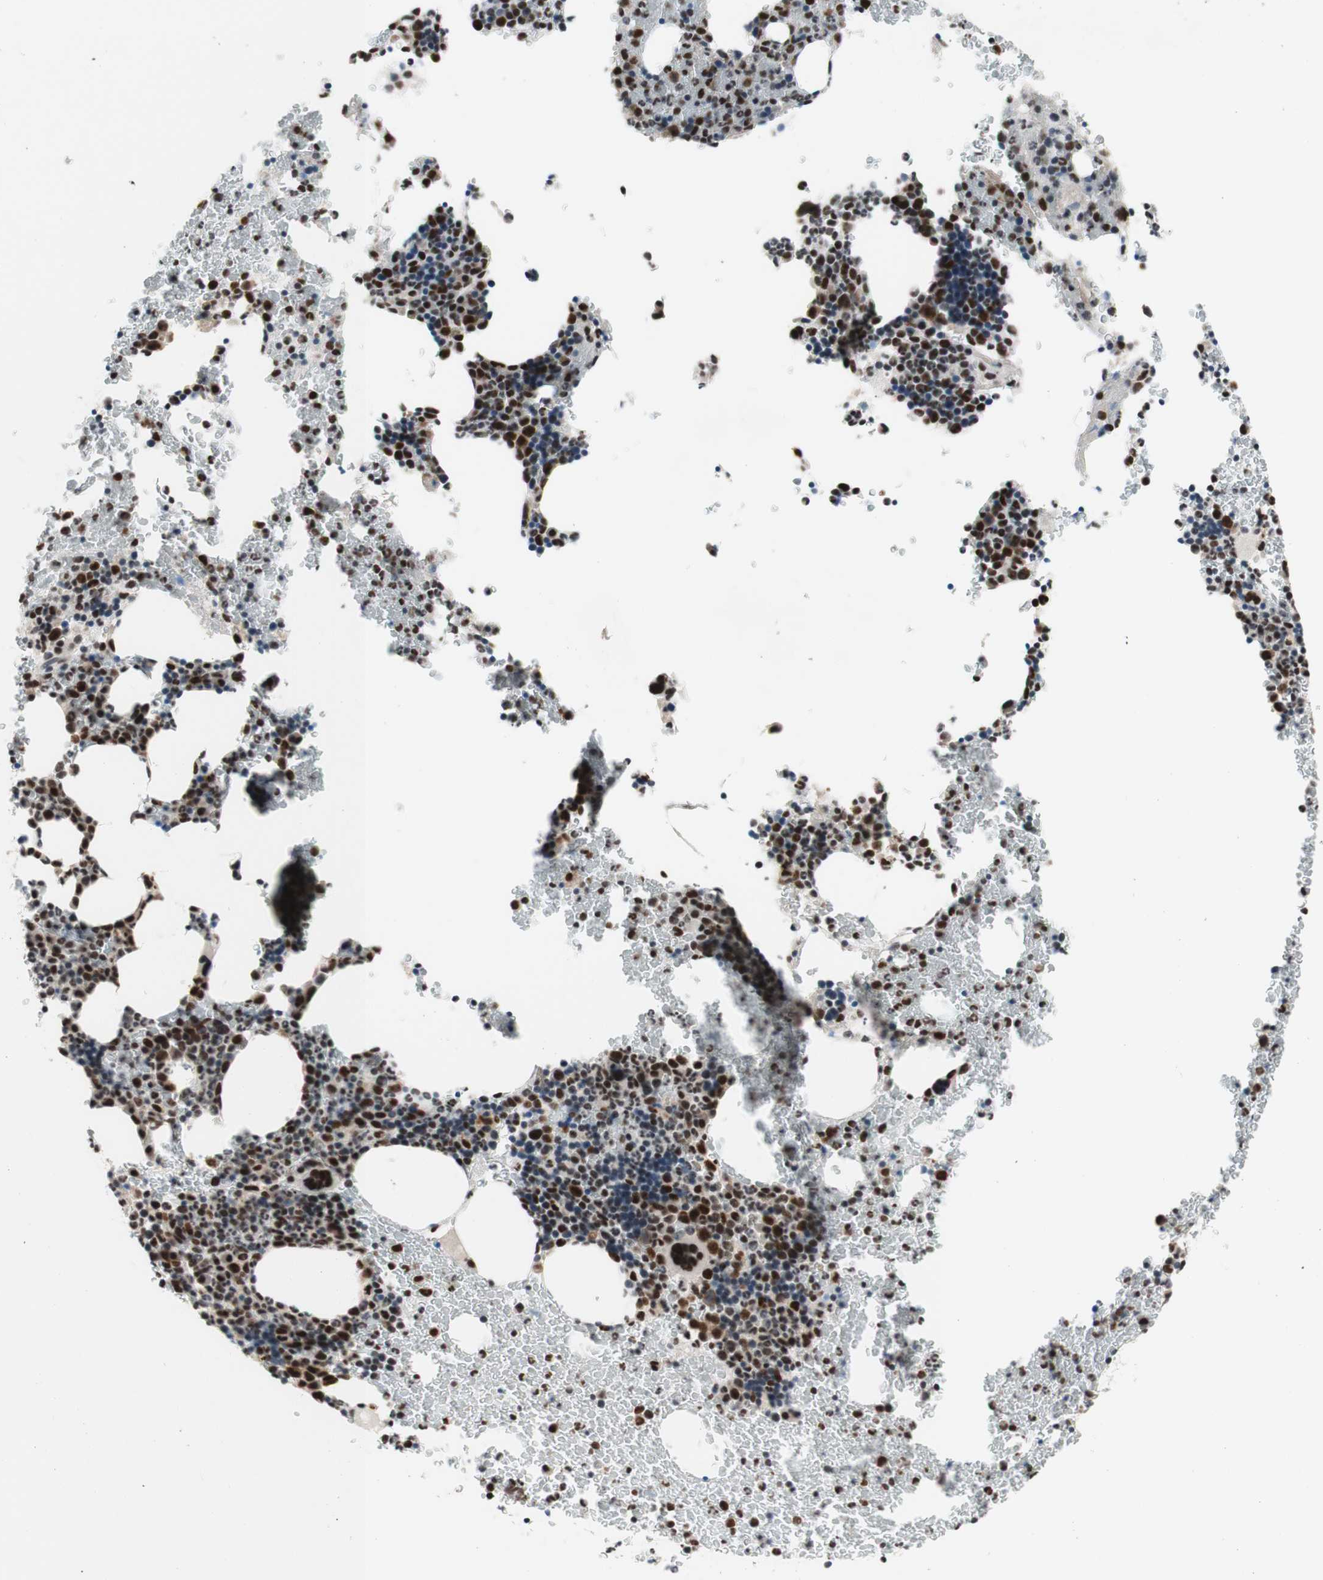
{"staining": {"intensity": "strong", "quantity": ">75%", "location": "nuclear"}, "tissue": "bone marrow", "cell_type": "Hematopoietic cells", "image_type": "normal", "snomed": [{"axis": "morphology", "description": "Normal tissue, NOS"}, {"axis": "morphology", "description": "Inflammation, NOS"}, {"axis": "topography", "description": "Bone marrow"}], "caption": "Immunohistochemistry micrograph of unremarkable human bone marrow stained for a protein (brown), which exhibits high levels of strong nuclear staining in about >75% of hematopoietic cells.", "gene": "PRPF19", "patient": {"sex": "male", "age": 72}}